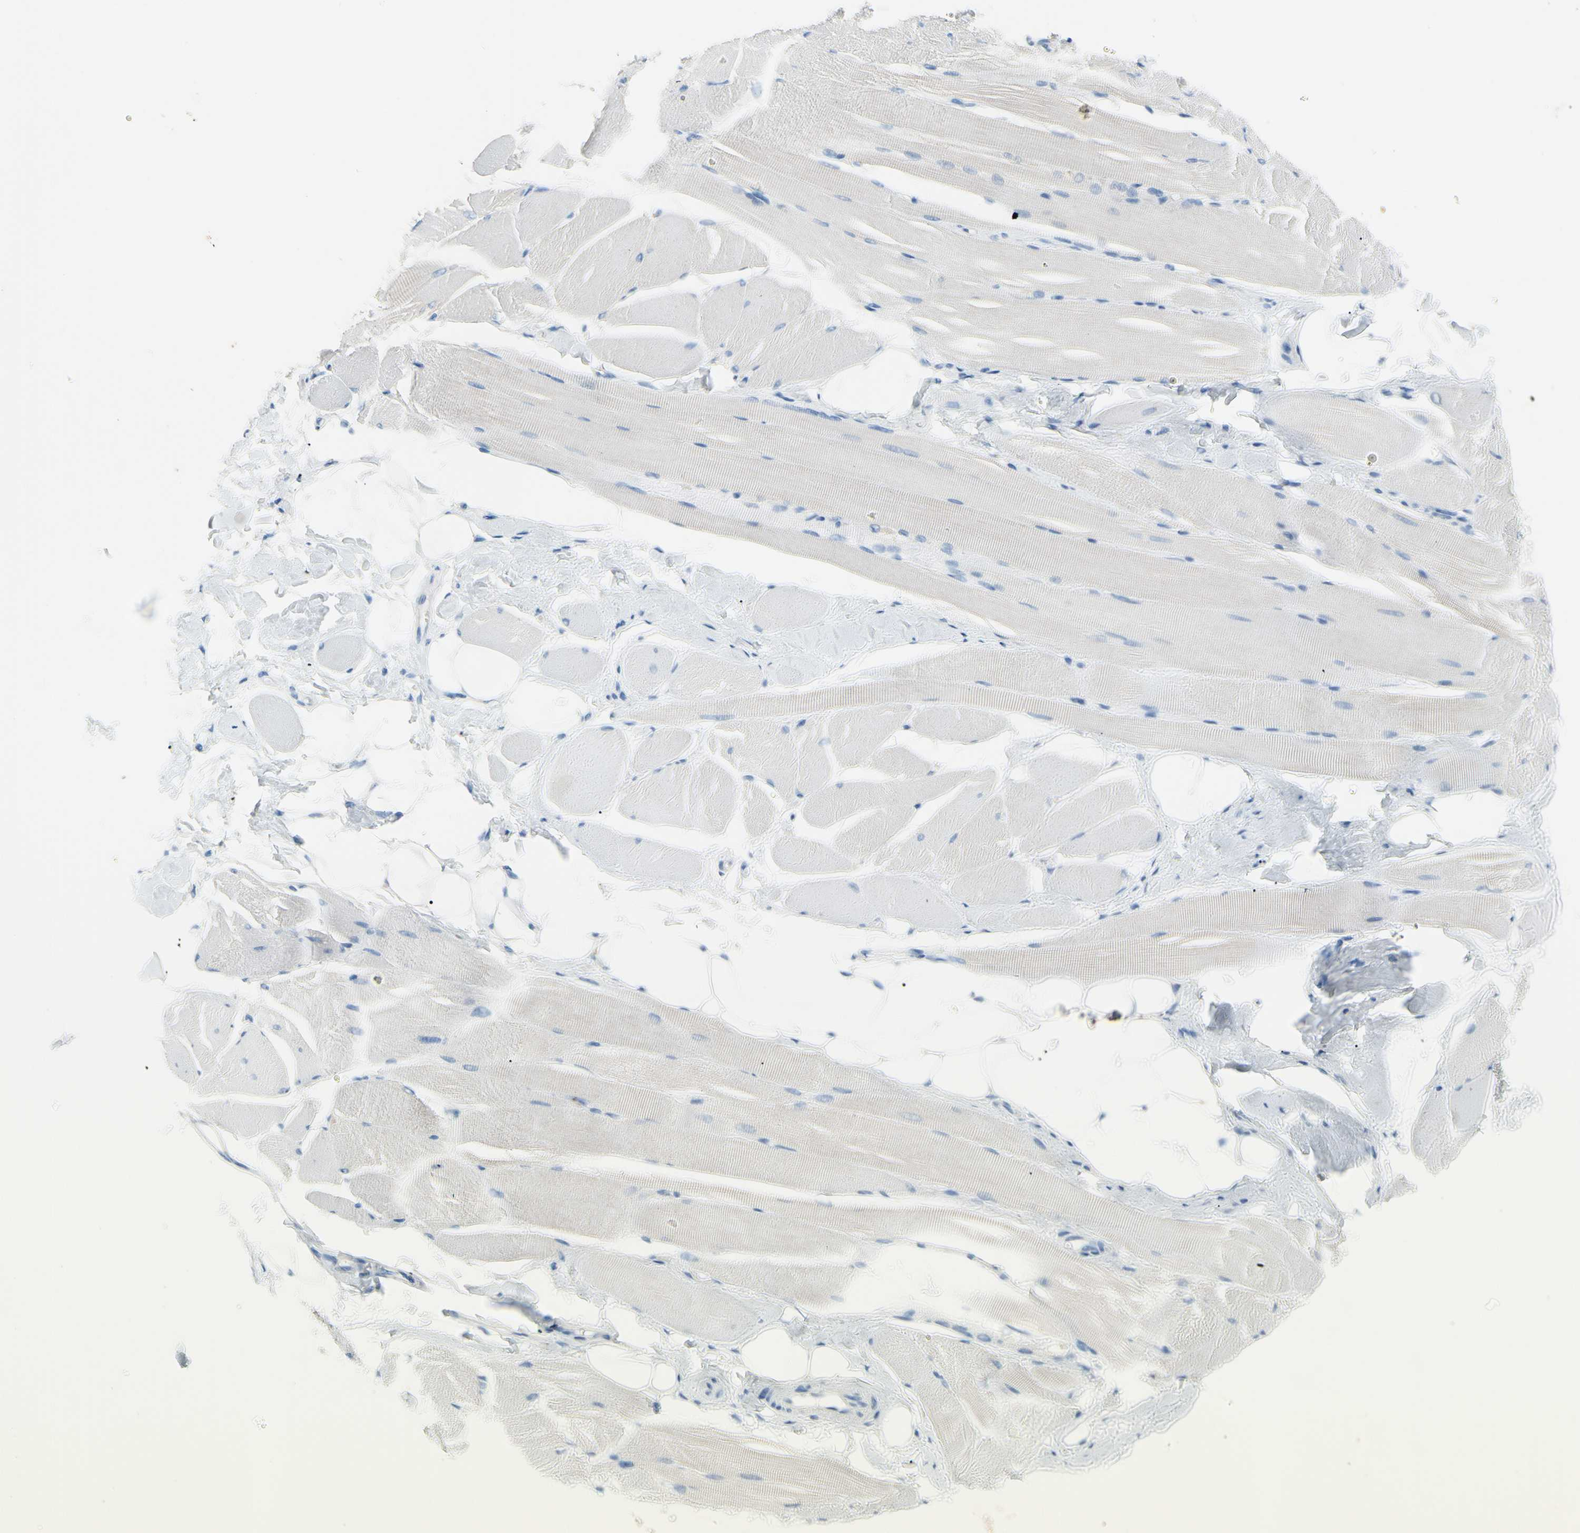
{"staining": {"intensity": "negative", "quantity": "none", "location": "none"}, "tissue": "skeletal muscle", "cell_type": "Myocytes", "image_type": "normal", "snomed": [{"axis": "morphology", "description": "Normal tissue, NOS"}, {"axis": "topography", "description": "Skeletal muscle"}, {"axis": "topography", "description": "Peripheral nerve tissue"}], "caption": "Normal skeletal muscle was stained to show a protein in brown. There is no significant expression in myocytes. Nuclei are stained in blue.", "gene": "DCT", "patient": {"sex": "female", "age": 84}}